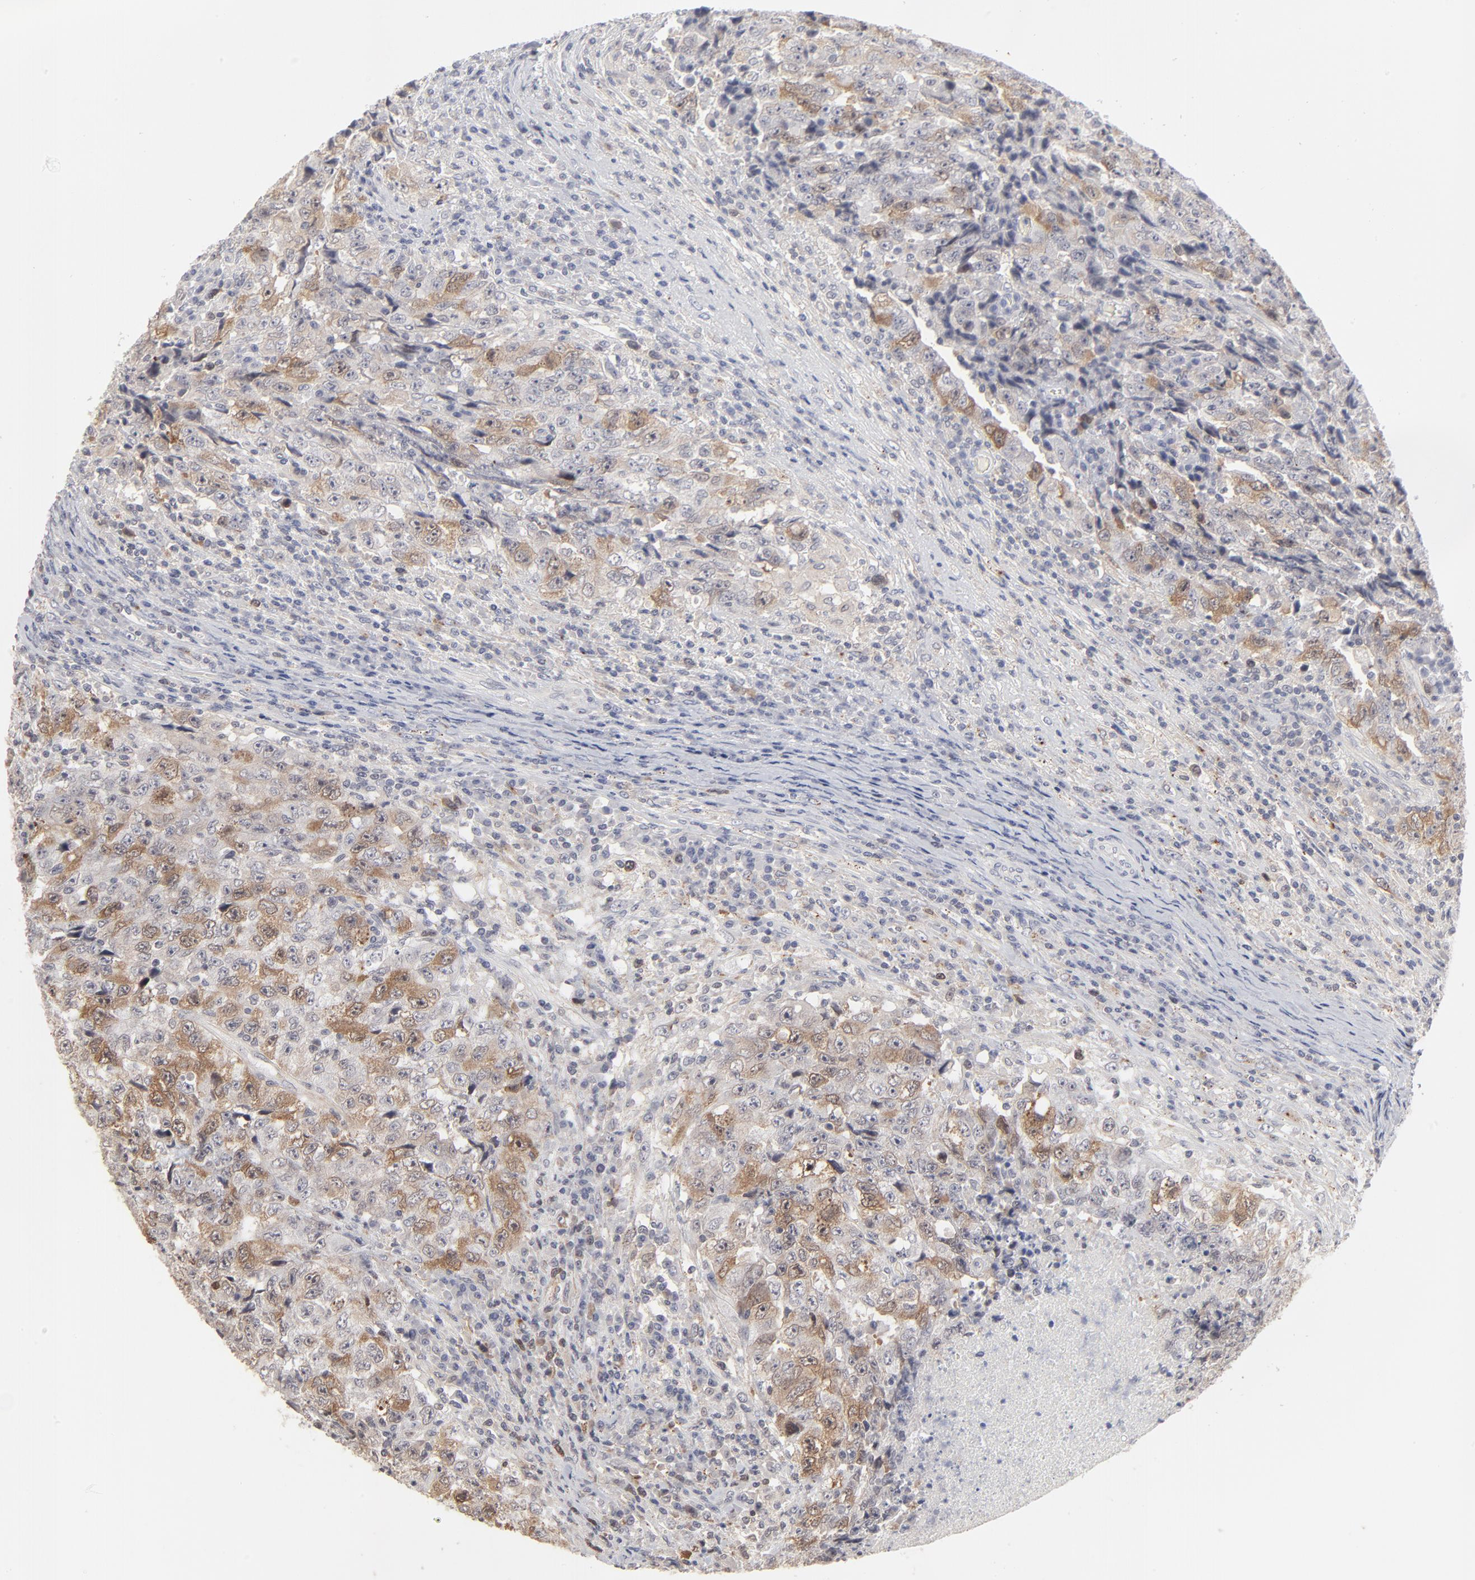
{"staining": {"intensity": "moderate", "quantity": "25%-75%", "location": "cytoplasmic/membranous"}, "tissue": "testis cancer", "cell_type": "Tumor cells", "image_type": "cancer", "snomed": [{"axis": "morphology", "description": "Necrosis, NOS"}, {"axis": "morphology", "description": "Carcinoma, Embryonal, NOS"}, {"axis": "topography", "description": "Testis"}], "caption": "This photomicrograph demonstrates embryonal carcinoma (testis) stained with IHC to label a protein in brown. The cytoplasmic/membranous of tumor cells show moderate positivity for the protein. Nuclei are counter-stained blue.", "gene": "AURKA", "patient": {"sex": "male", "age": 19}}